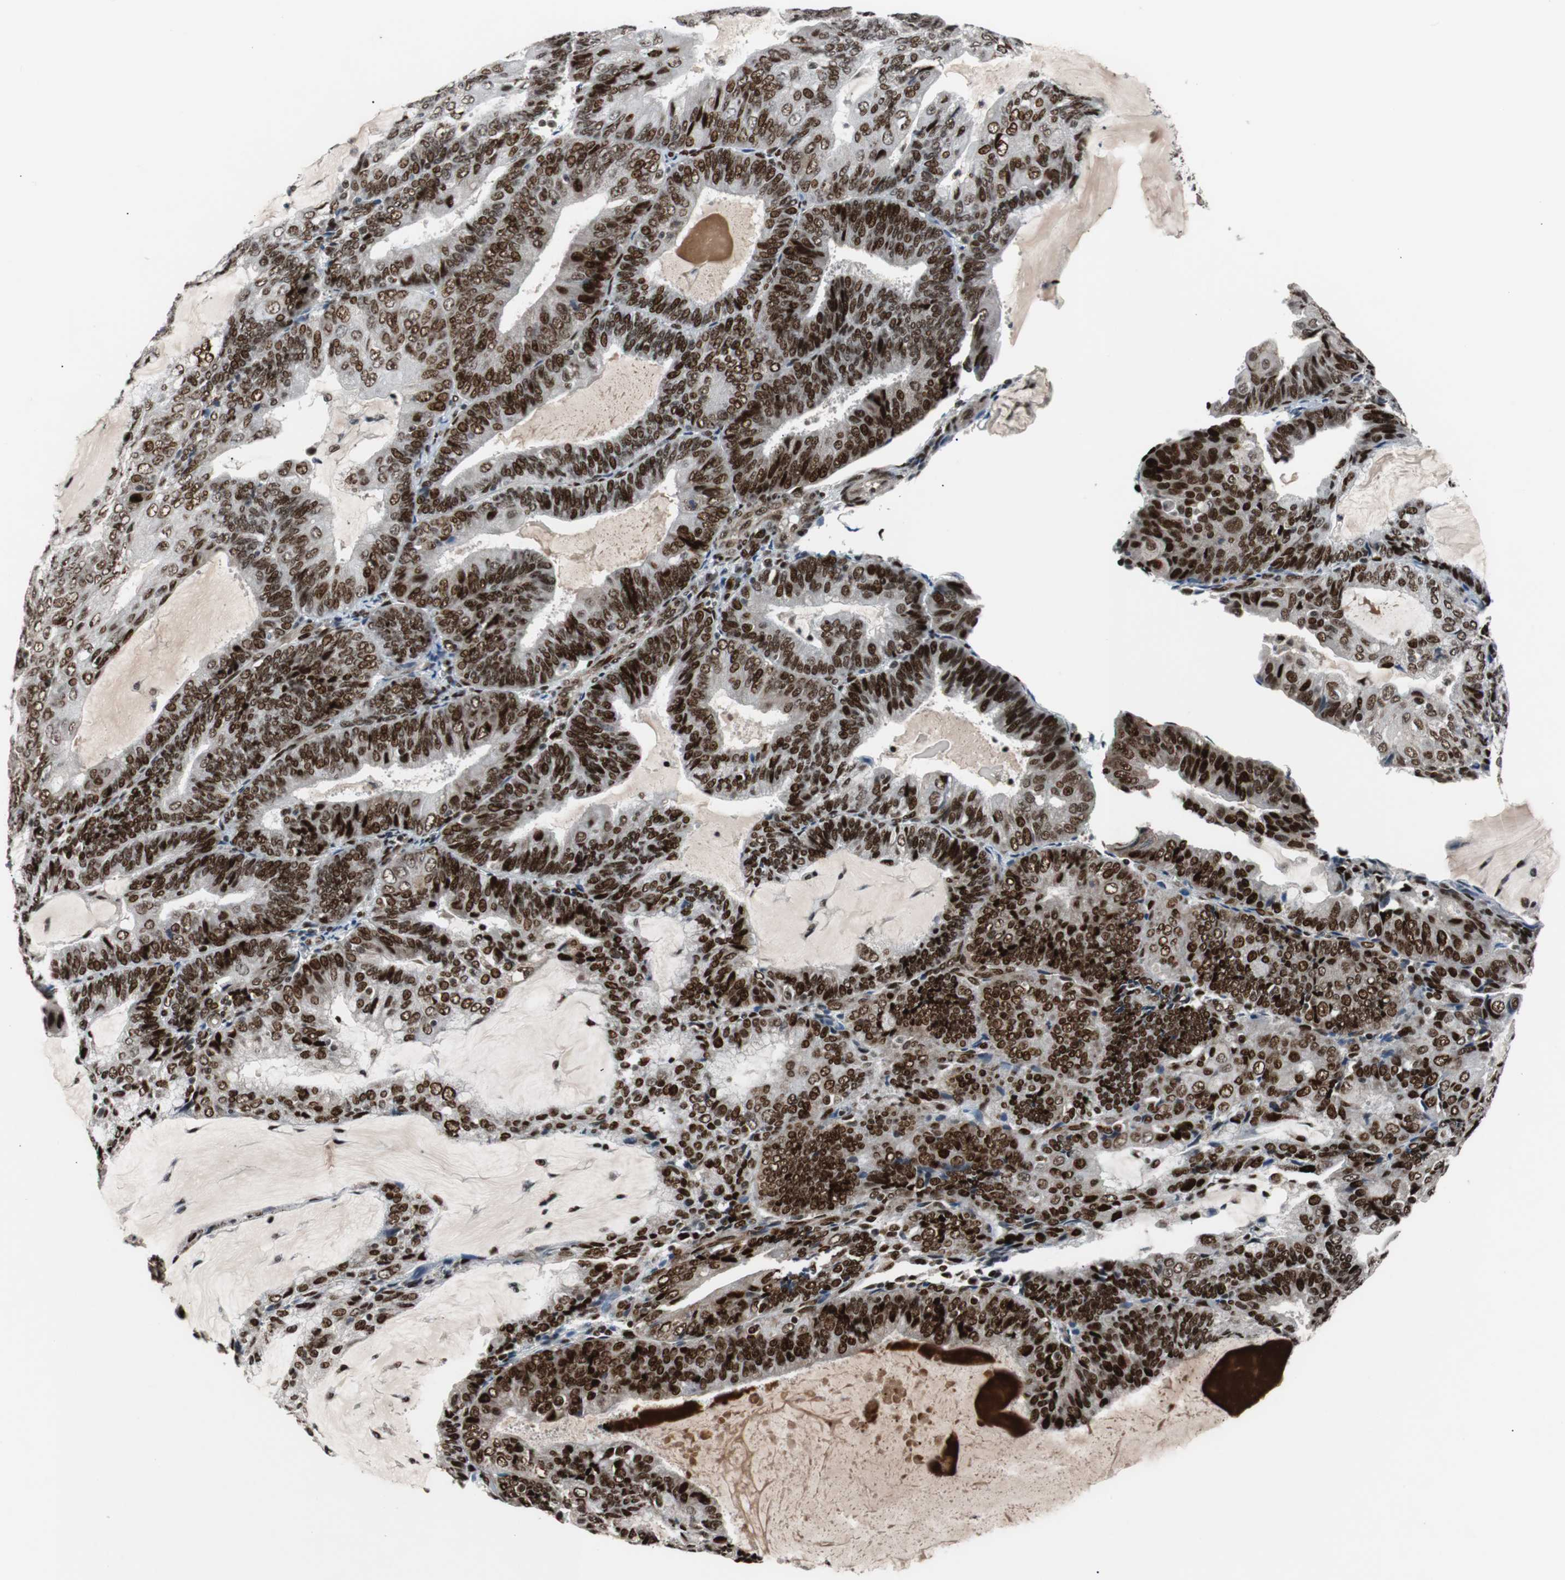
{"staining": {"intensity": "strong", "quantity": ">75%", "location": "nuclear"}, "tissue": "endometrial cancer", "cell_type": "Tumor cells", "image_type": "cancer", "snomed": [{"axis": "morphology", "description": "Adenocarcinoma, NOS"}, {"axis": "topography", "description": "Endometrium"}], "caption": "IHC of human endometrial cancer (adenocarcinoma) shows high levels of strong nuclear positivity in approximately >75% of tumor cells.", "gene": "NBL1", "patient": {"sex": "female", "age": 81}}